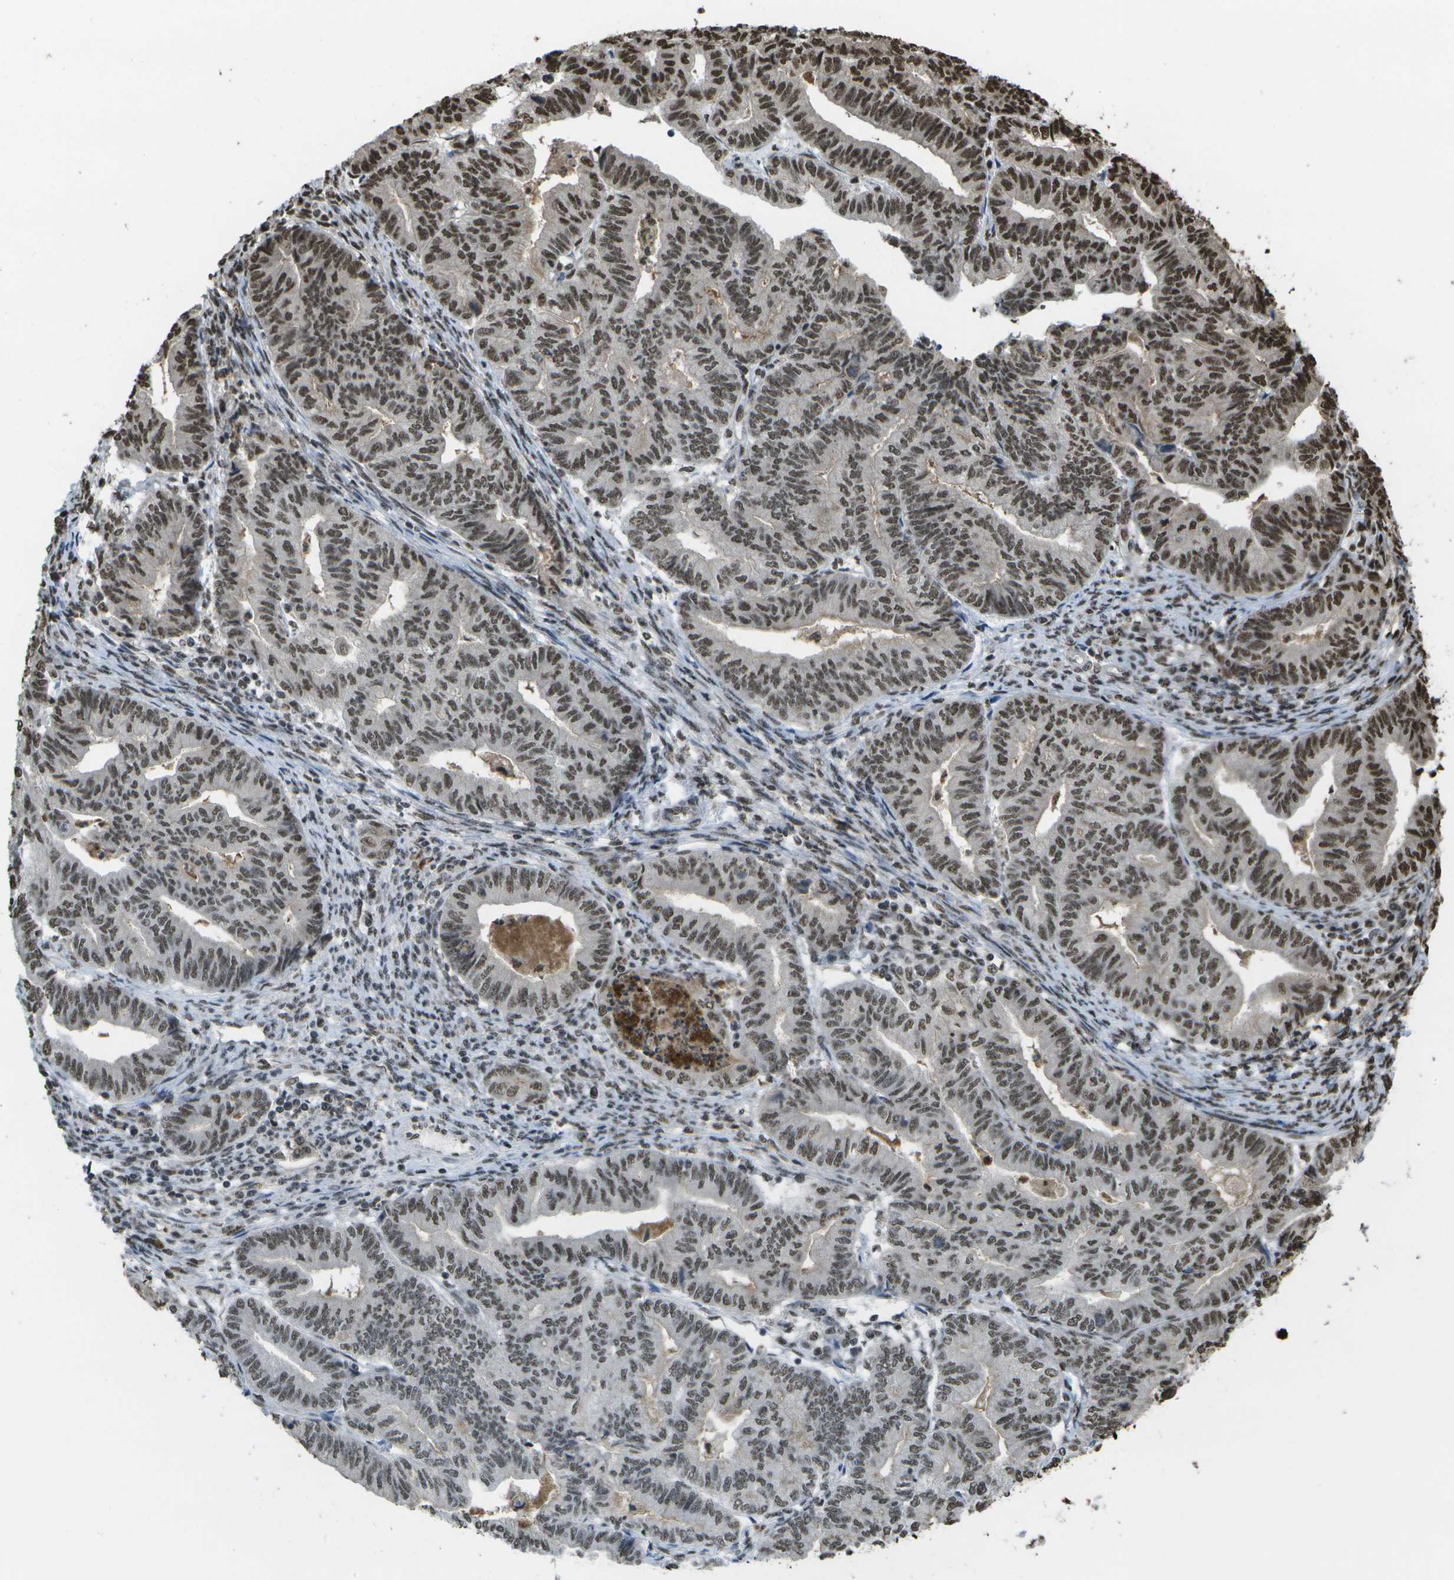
{"staining": {"intensity": "strong", "quantity": "25%-75%", "location": "nuclear"}, "tissue": "endometrial cancer", "cell_type": "Tumor cells", "image_type": "cancer", "snomed": [{"axis": "morphology", "description": "Adenocarcinoma, NOS"}, {"axis": "topography", "description": "Endometrium"}], "caption": "Brown immunohistochemical staining in human endometrial cancer (adenocarcinoma) demonstrates strong nuclear positivity in about 25%-75% of tumor cells.", "gene": "SPEN", "patient": {"sex": "female", "age": 79}}